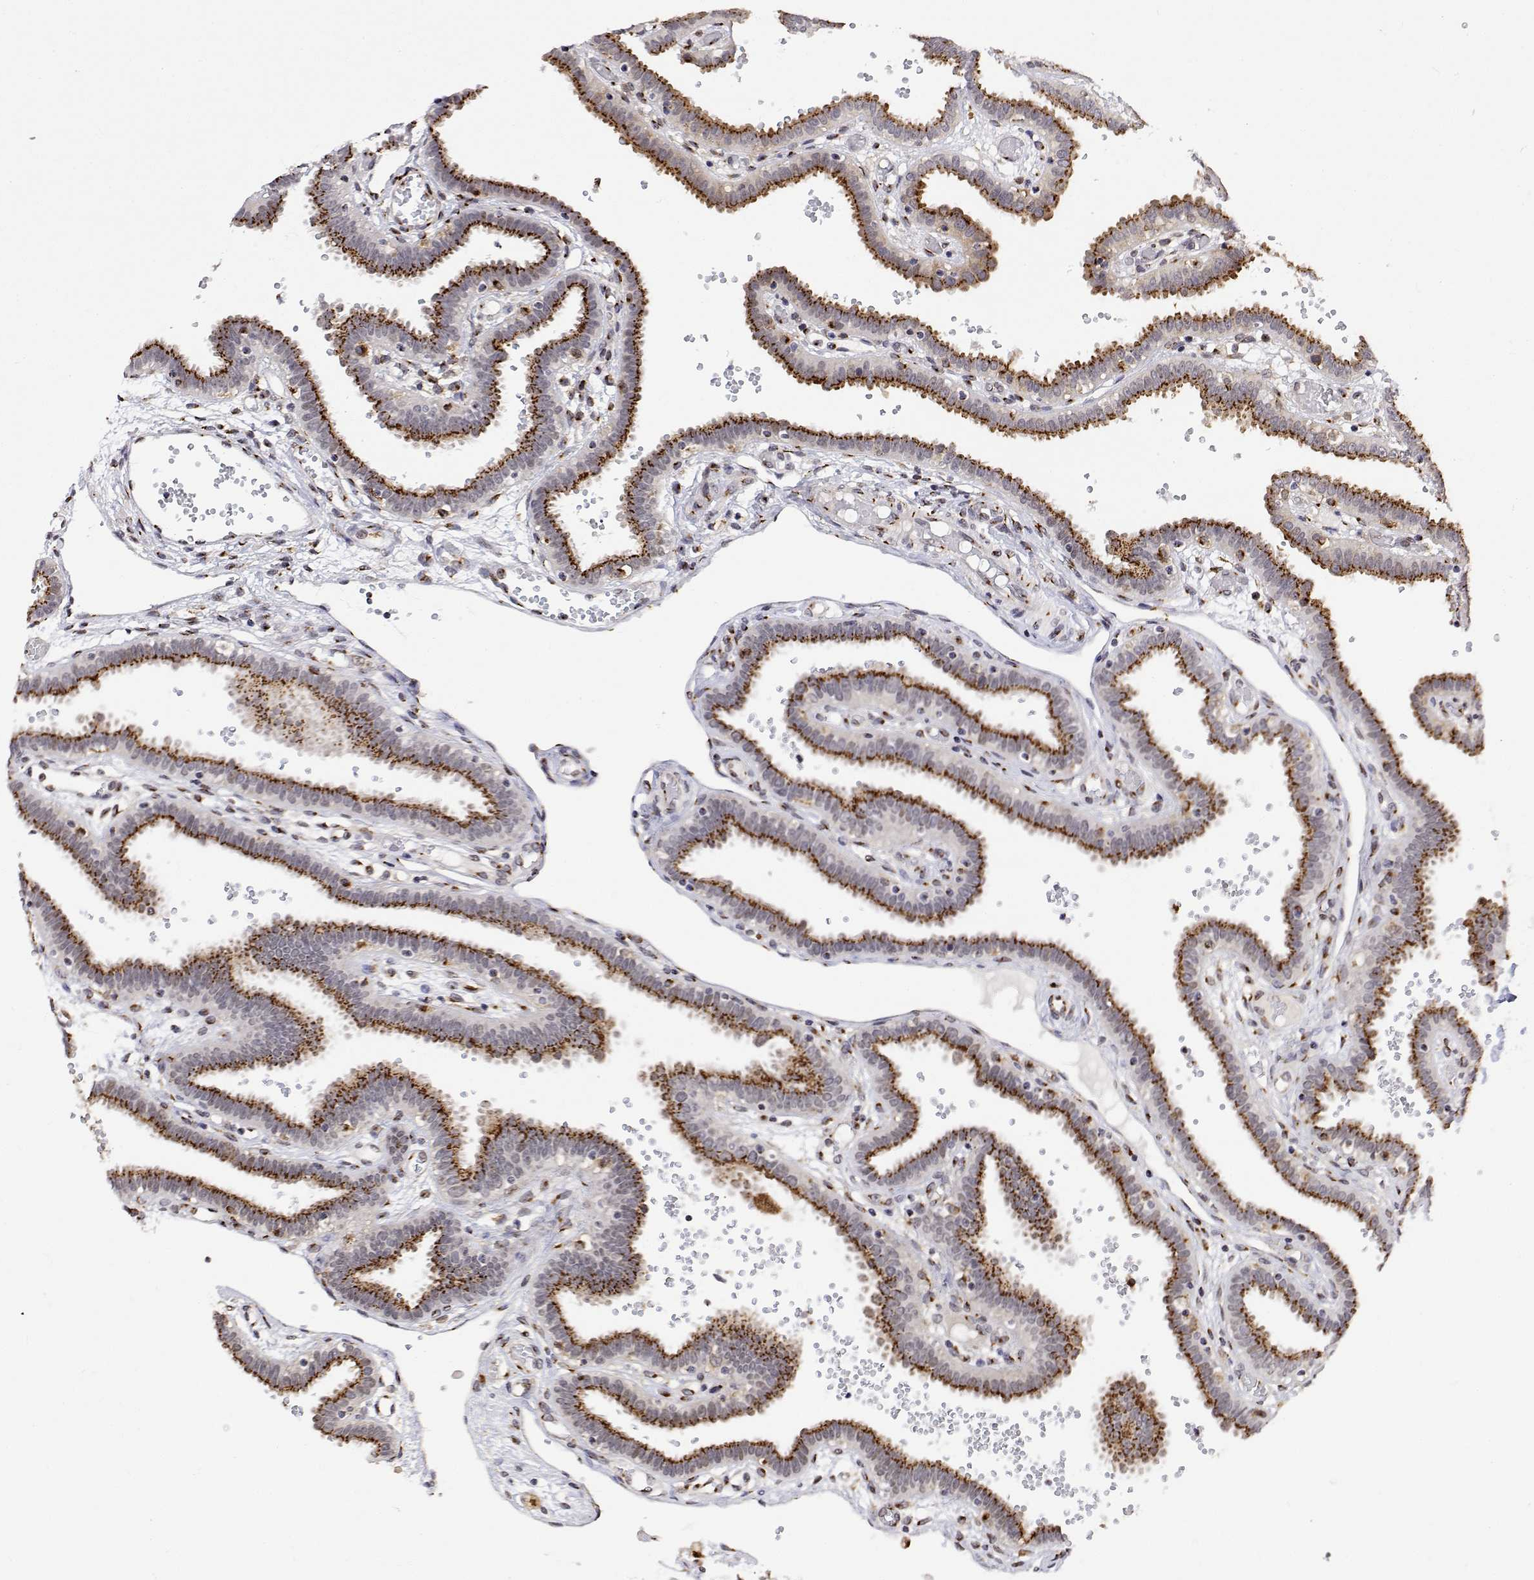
{"staining": {"intensity": "strong", "quantity": ">75%", "location": "cytoplasmic/membranous"}, "tissue": "fallopian tube", "cell_type": "Glandular cells", "image_type": "normal", "snomed": [{"axis": "morphology", "description": "Normal tissue, NOS"}, {"axis": "topography", "description": "Fallopian tube"}], "caption": "Protein expression analysis of benign human fallopian tube reveals strong cytoplasmic/membranous expression in approximately >75% of glandular cells.", "gene": "YIPF3", "patient": {"sex": "female", "age": 37}}